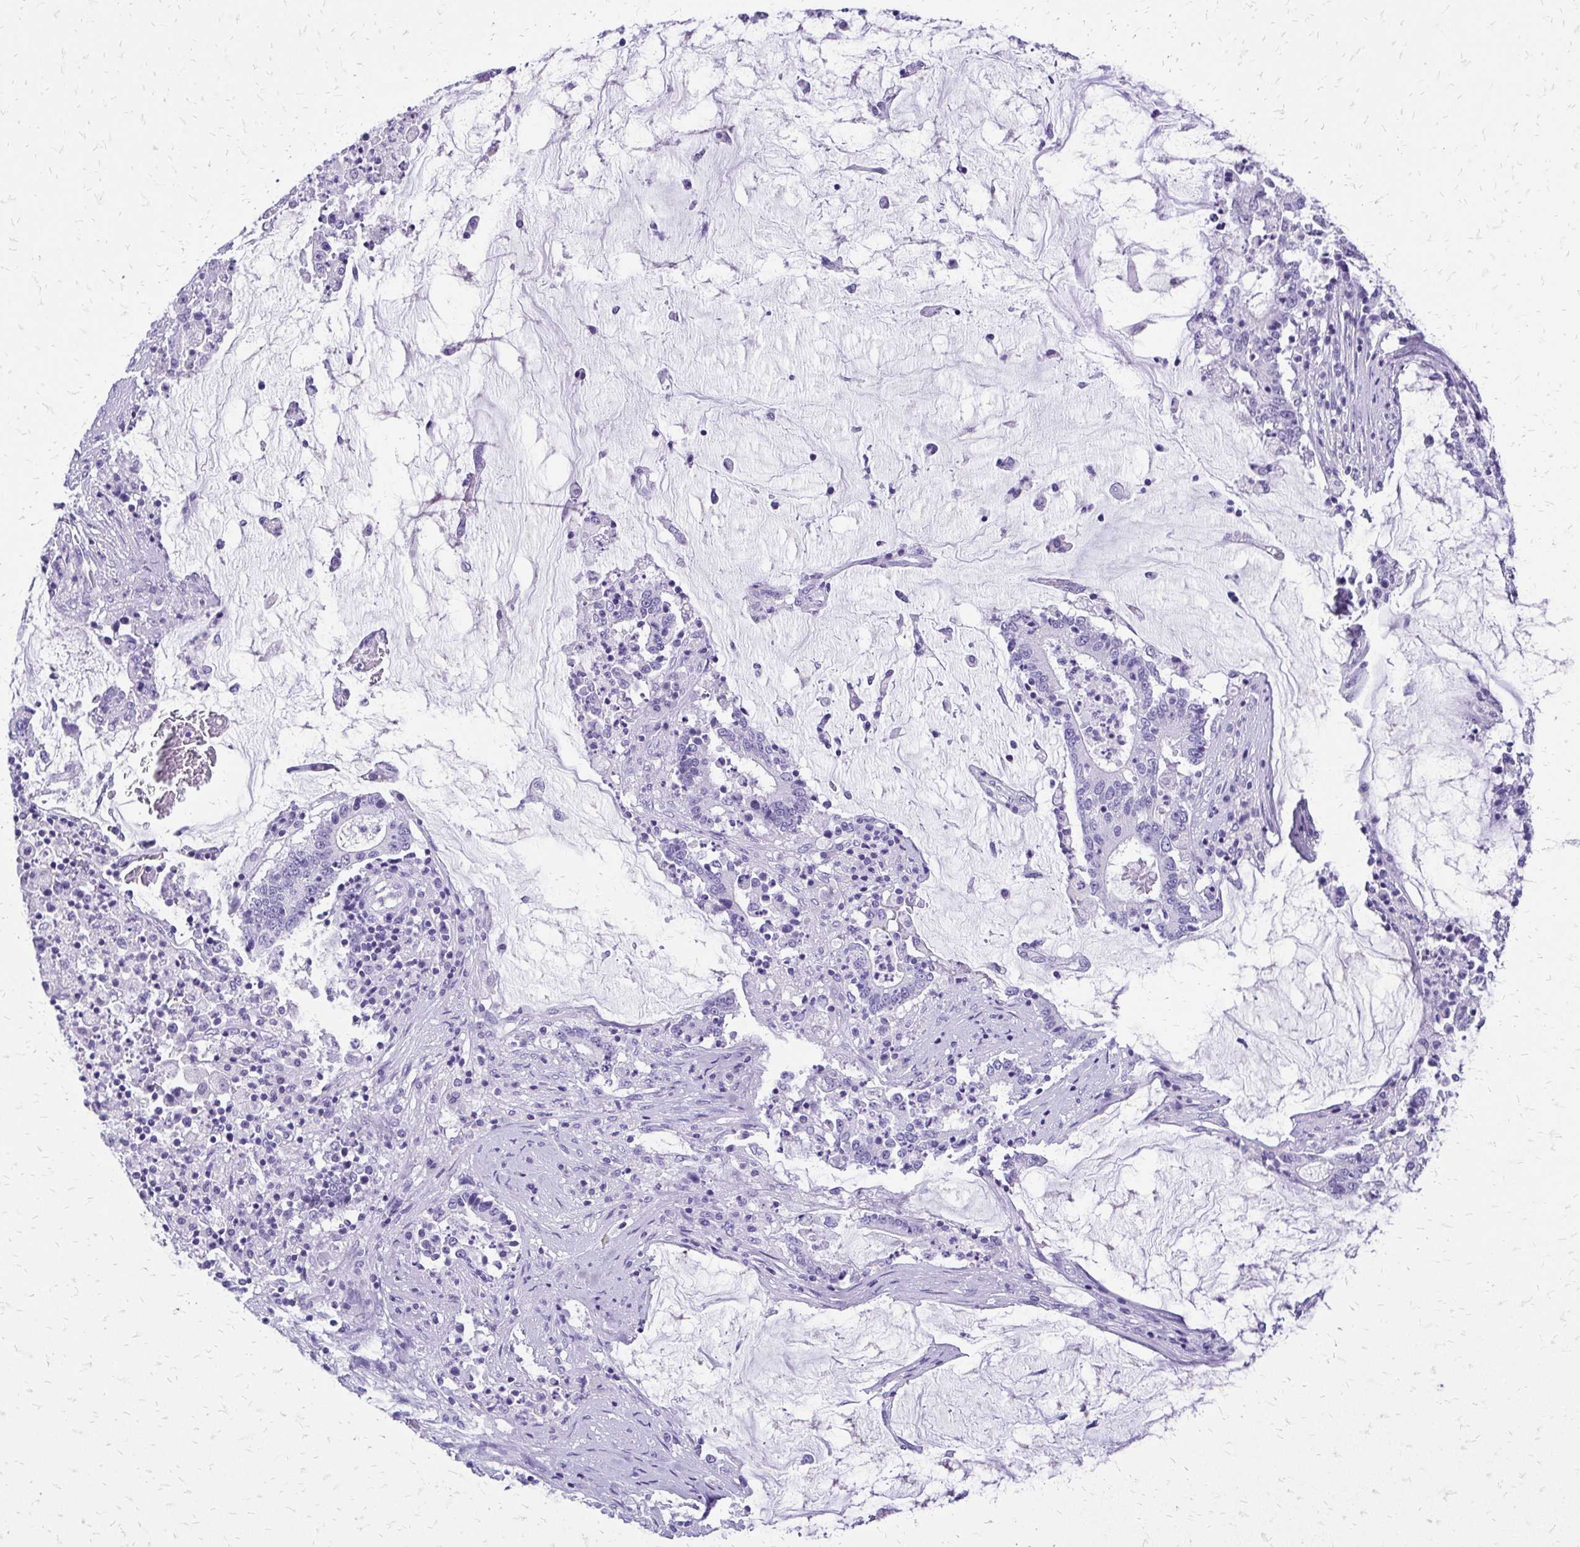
{"staining": {"intensity": "negative", "quantity": "none", "location": "none"}, "tissue": "stomach cancer", "cell_type": "Tumor cells", "image_type": "cancer", "snomed": [{"axis": "morphology", "description": "Adenocarcinoma, NOS"}, {"axis": "topography", "description": "Stomach, upper"}], "caption": "Immunohistochemistry (IHC) photomicrograph of stomach cancer (adenocarcinoma) stained for a protein (brown), which shows no positivity in tumor cells.", "gene": "SLC32A1", "patient": {"sex": "male", "age": 68}}